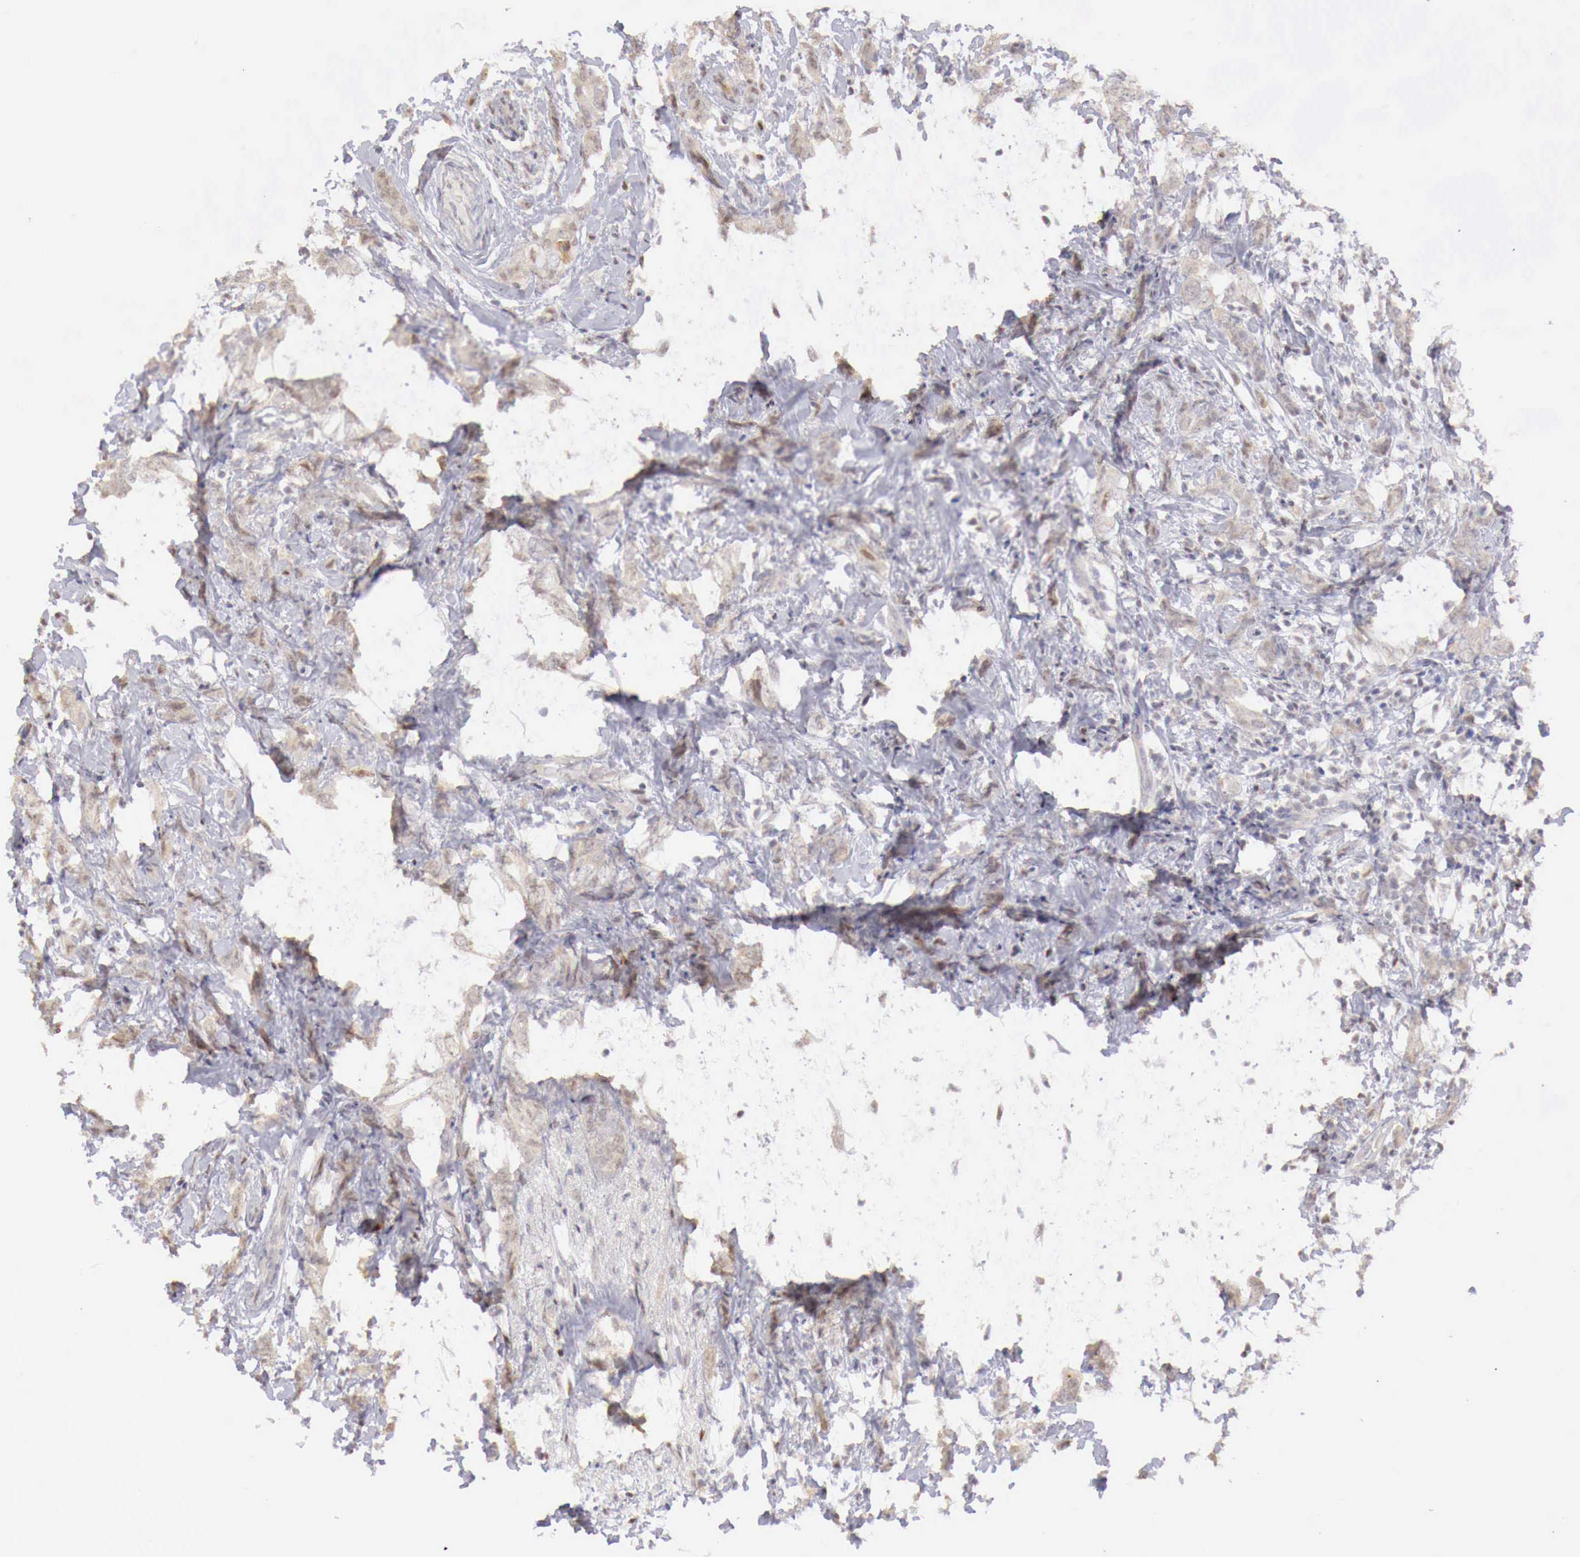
{"staining": {"intensity": "weak", "quantity": "<25%", "location": "cytoplasmic/membranous,nuclear"}, "tissue": "breast cancer", "cell_type": "Tumor cells", "image_type": "cancer", "snomed": [{"axis": "morphology", "description": "Duct carcinoma"}, {"axis": "topography", "description": "Breast"}], "caption": "Breast invasive ductal carcinoma was stained to show a protein in brown. There is no significant positivity in tumor cells.", "gene": "UBA1", "patient": {"sex": "female", "age": 53}}